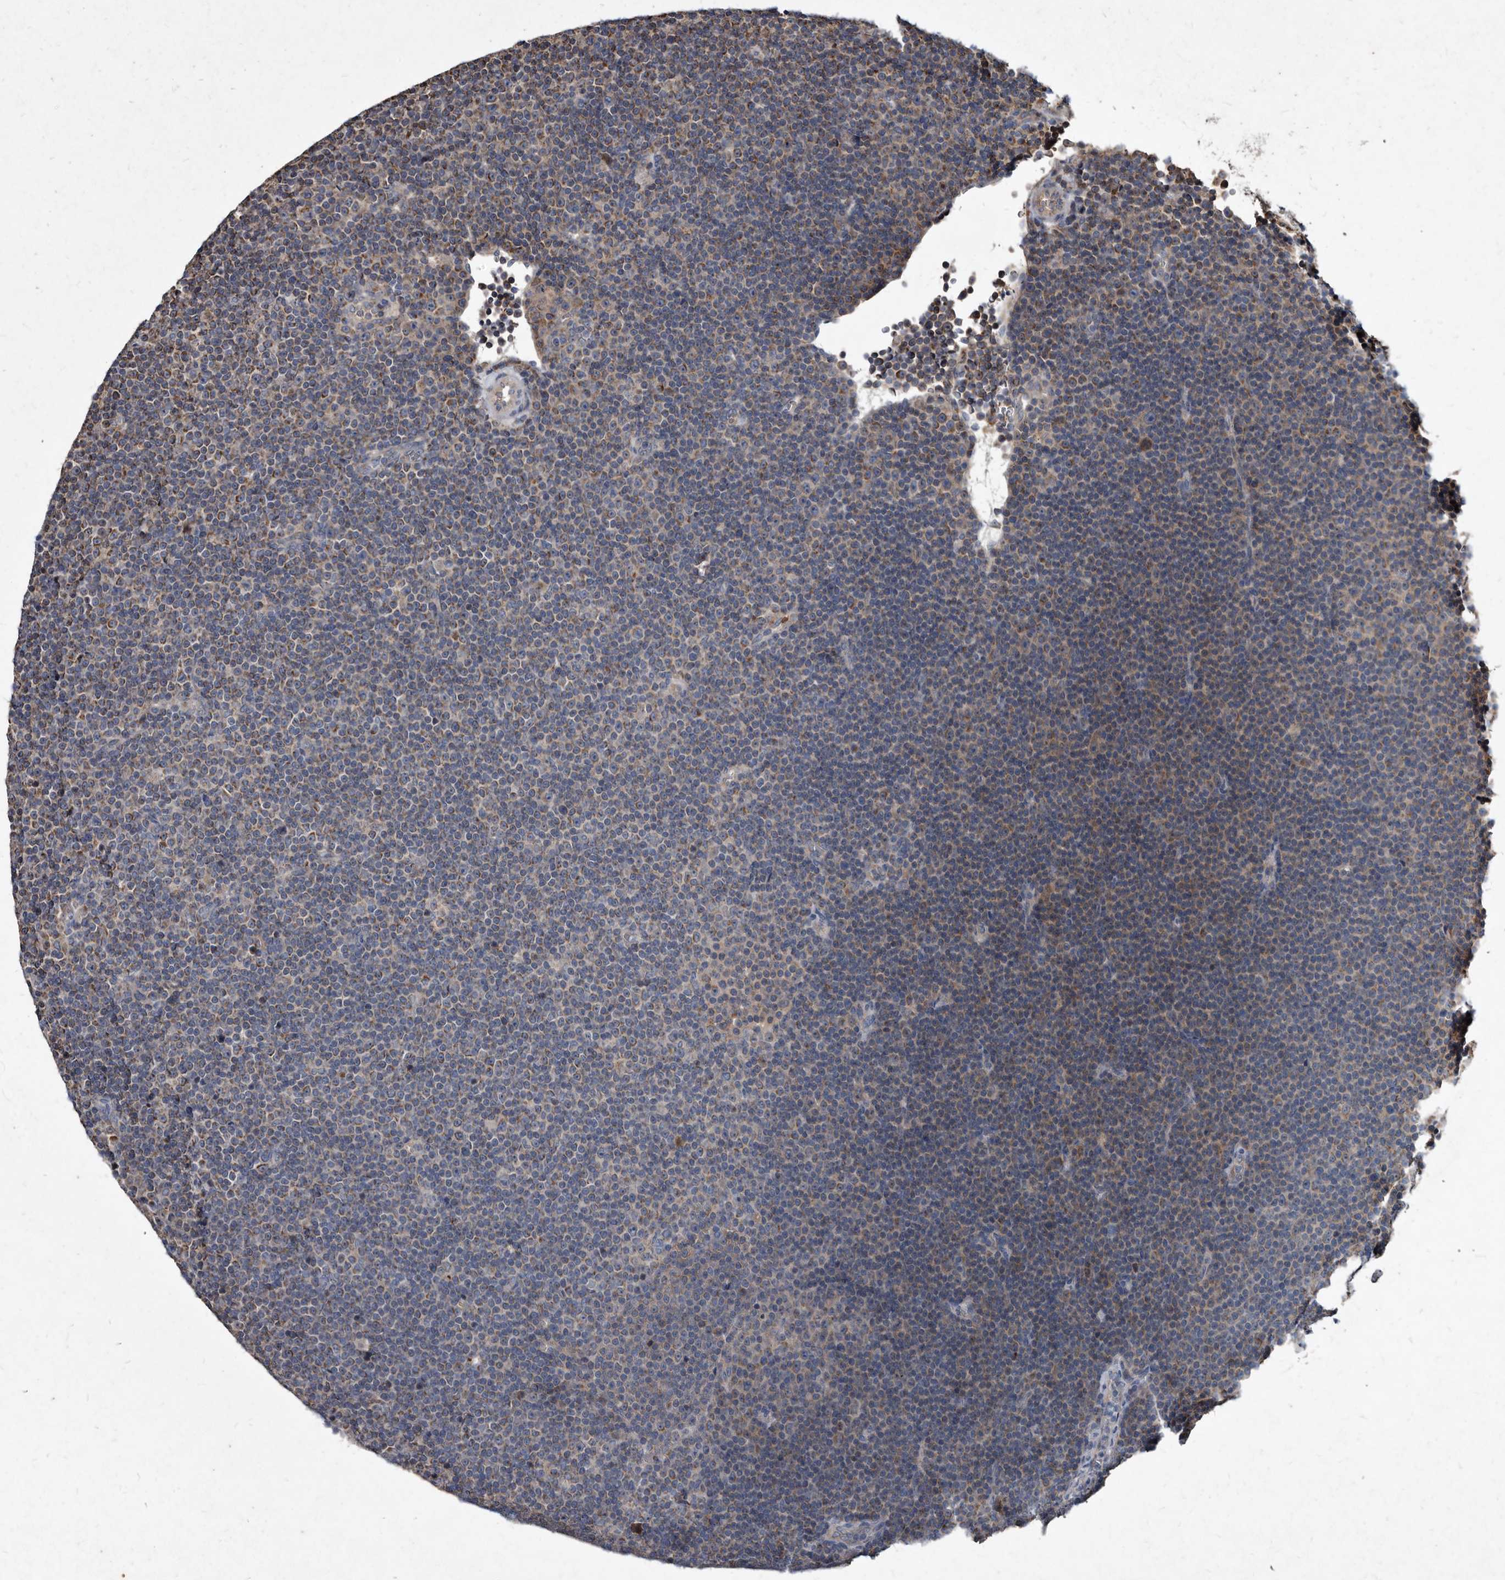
{"staining": {"intensity": "moderate", "quantity": "<25%", "location": "cytoplasmic/membranous"}, "tissue": "lymphoma", "cell_type": "Tumor cells", "image_type": "cancer", "snomed": [{"axis": "morphology", "description": "Malignant lymphoma, non-Hodgkin's type, Low grade"}, {"axis": "topography", "description": "Lymph node"}], "caption": "A low amount of moderate cytoplasmic/membranous staining is identified in about <25% of tumor cells in lymphoma tissue.", "gene": "YPEL3", "patient": {"sex": "female", "age": 67}}